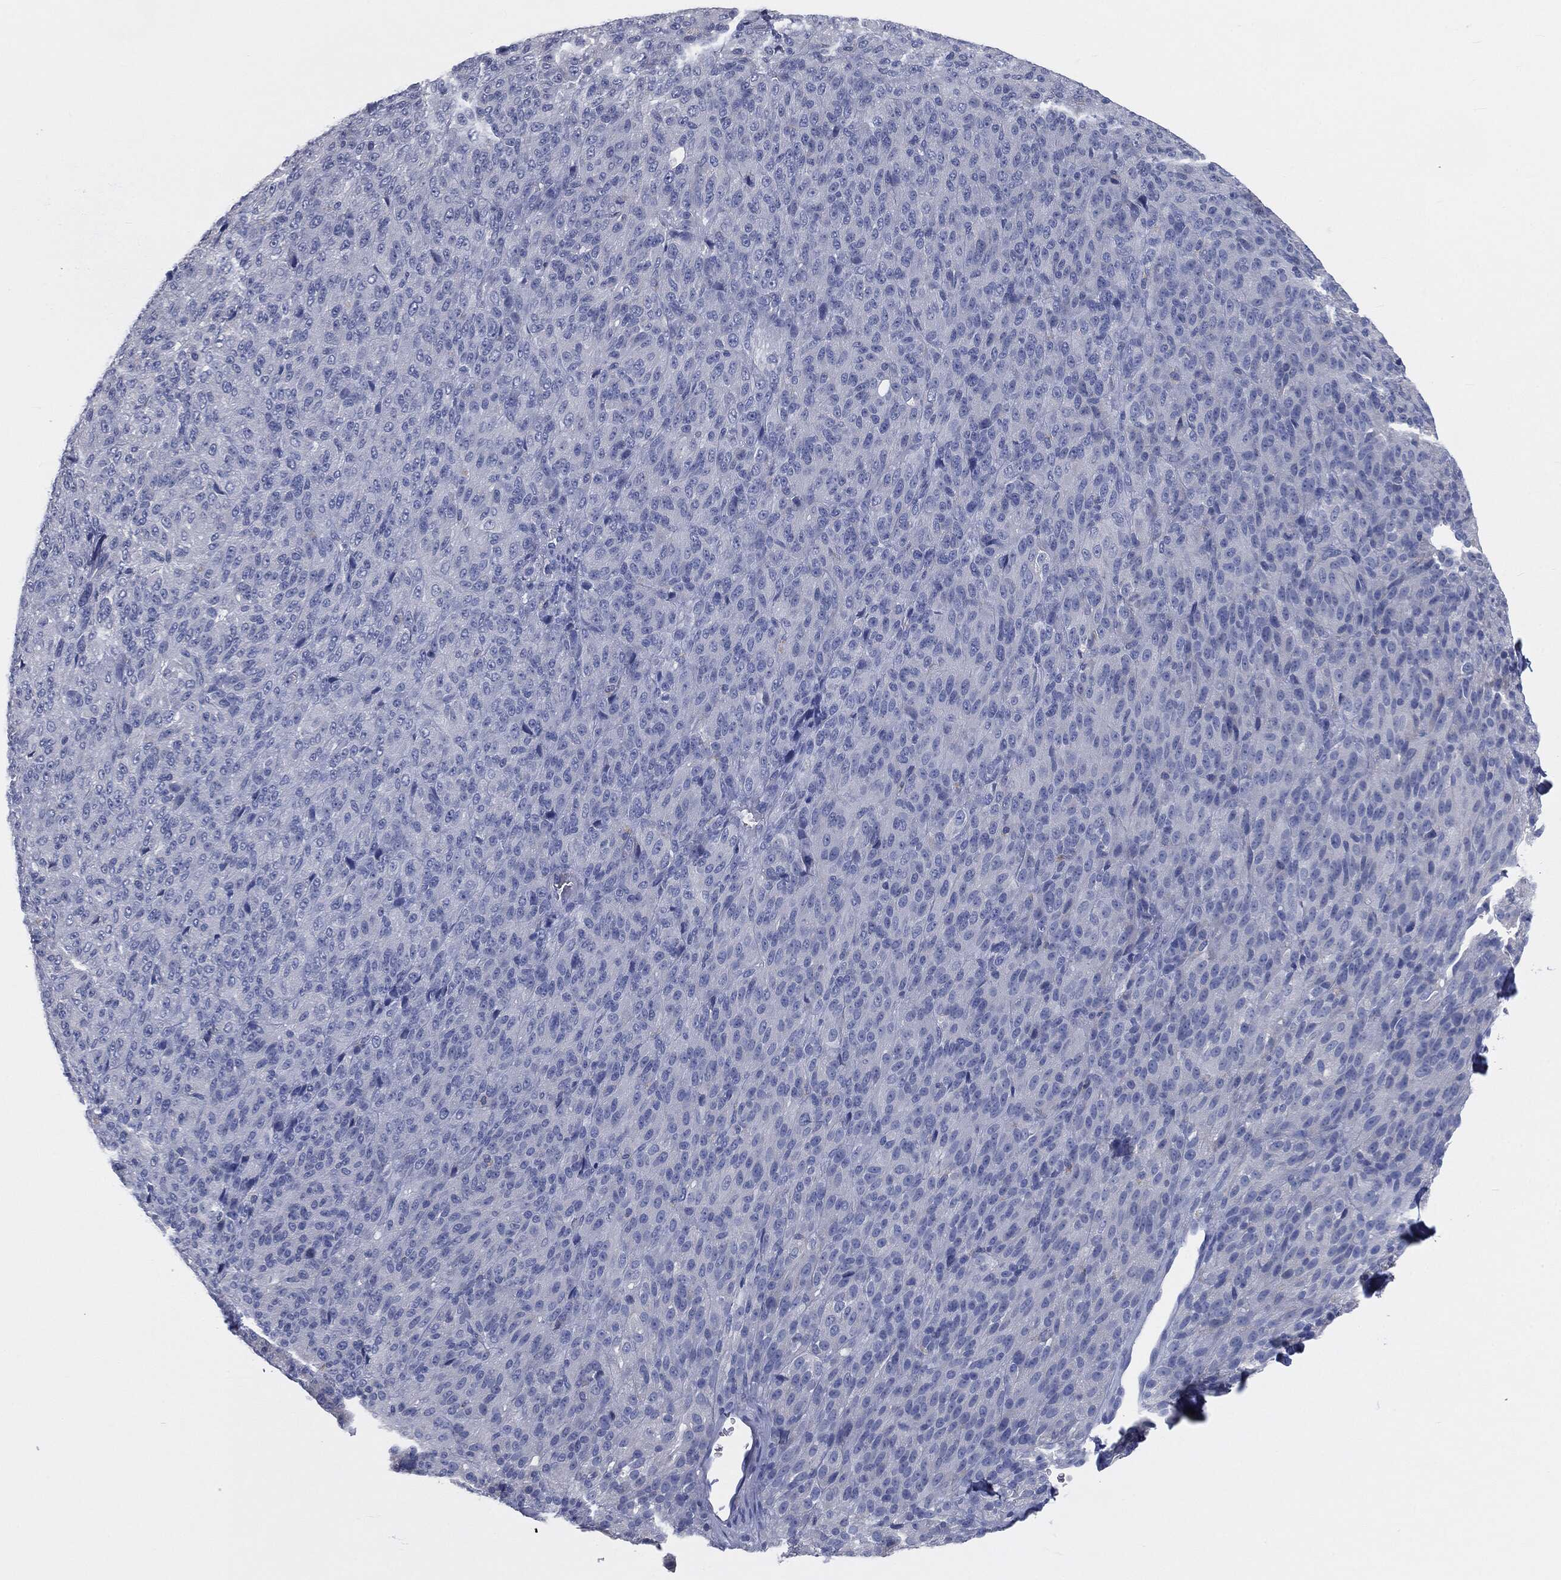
{"staining": {"intensity": "negative", "quantity": "none", "location": "none"}, "tissue": "melanoma", "cell_type": "Tumor cells", "image_type": "cancer", "snomed": [{"axis": "morphology", "description": "Malignant melanoma, Metastatic site"}, {"axis": "topography", "description": "Brain"}], "caption": "Melanoma was stained to show a protein in brown. There is no significant expression in tumor cells.", "gene": "CAV3", "patient": {"sex": "female", "age": 56}}